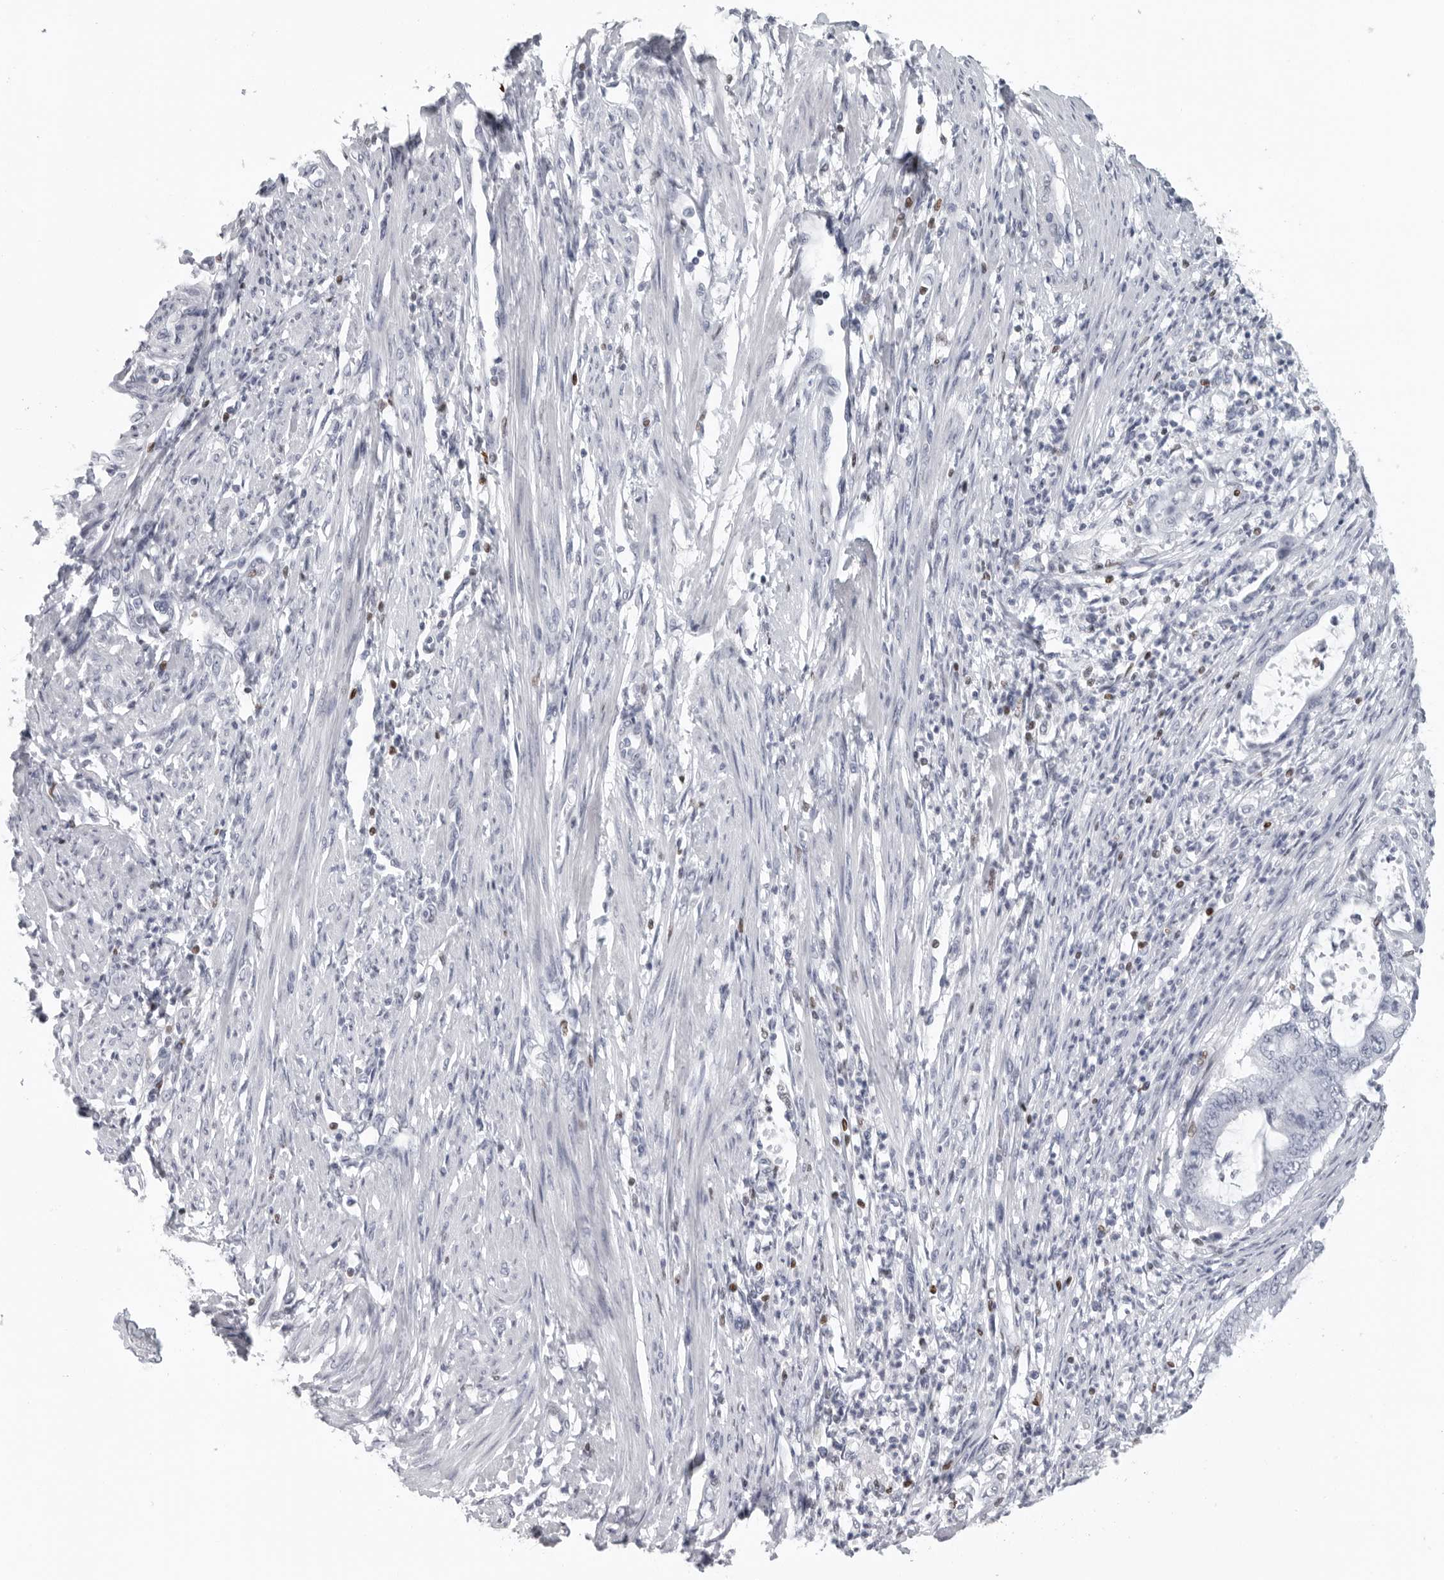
{"staining": {"intensity": "negative", "quantity": "none", "location": "none"}, "tissue": "endometrial cancer", "cell_type": "Tumor cells", "image_type": "cancer", "snomed": [{"axis": "morphology", "description": "Adenocarcinoma, NOS"}, {"axis": "topography", "description": "Endometrium"}], "caption": "Immunohistochemistry photomicrograph of endometrial cancer stained for a protein (brown), which displays no staining in tumor cells. The staining was performed using DAB to visualize the protein expression in brown, while the nuclei were stained in blue with hematoxylin (Magnification: 20x).", "gene": "SATB2", "patient": {"sex": "female", "age": 51}}